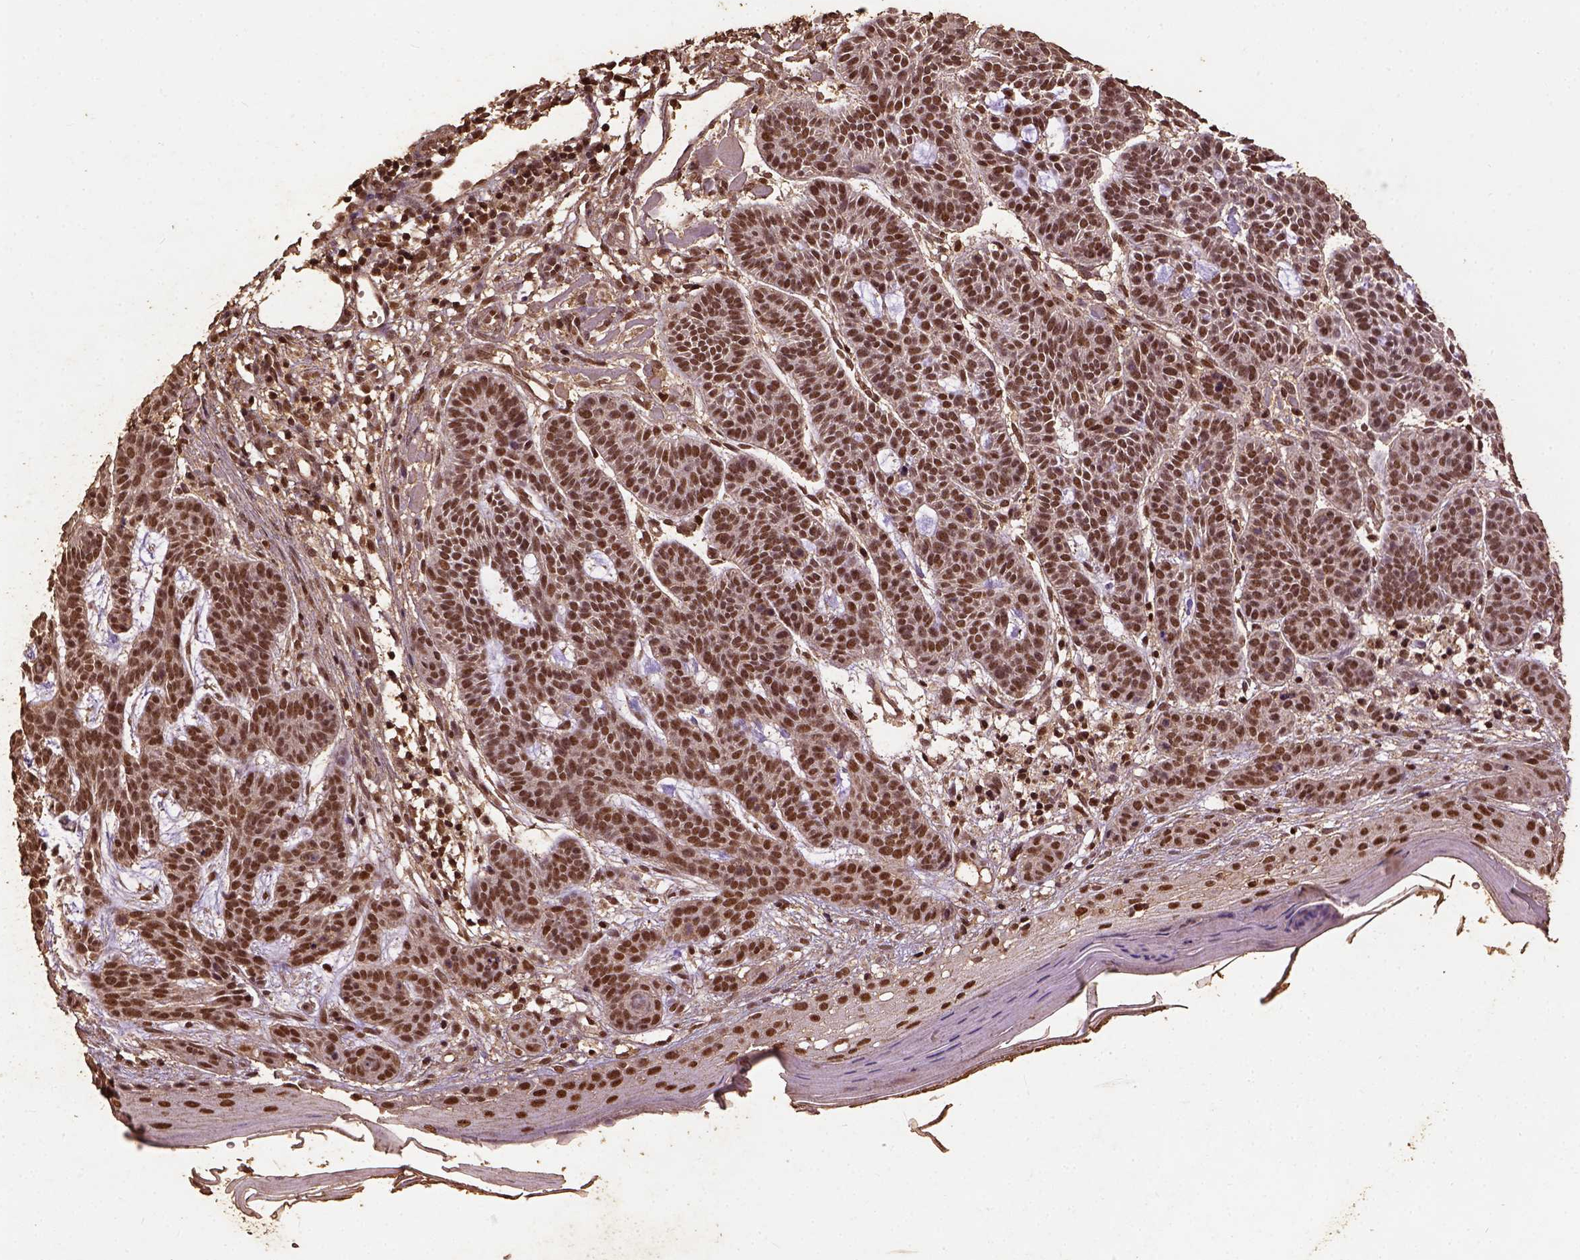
{"staining": {"intensity": "moderate", "quantity": ">75%", "location": "nuclear"}, "tissue": "skin cancer", "cell_type": "Tumor cells", "image_type": "cancer", "snomed": [{"axis": "morphology", "description": "Basal cell carcinoma"}, {"axis": "topography", "description": "Skin"}], "caption": "Immunohistochemistry (IHC) staining of skin basal cell carcinoma, which reveals medium levels of moderate nuclear staining in about >75% of tumor cells indicating moderate nuclear protein staining. The staining was performed using DAB (brown) for protein detection and nuclei were counterstained in hematoxylin (blue).", "gene": "NACC1", "patient": {"sex": "male", "age": 85}}